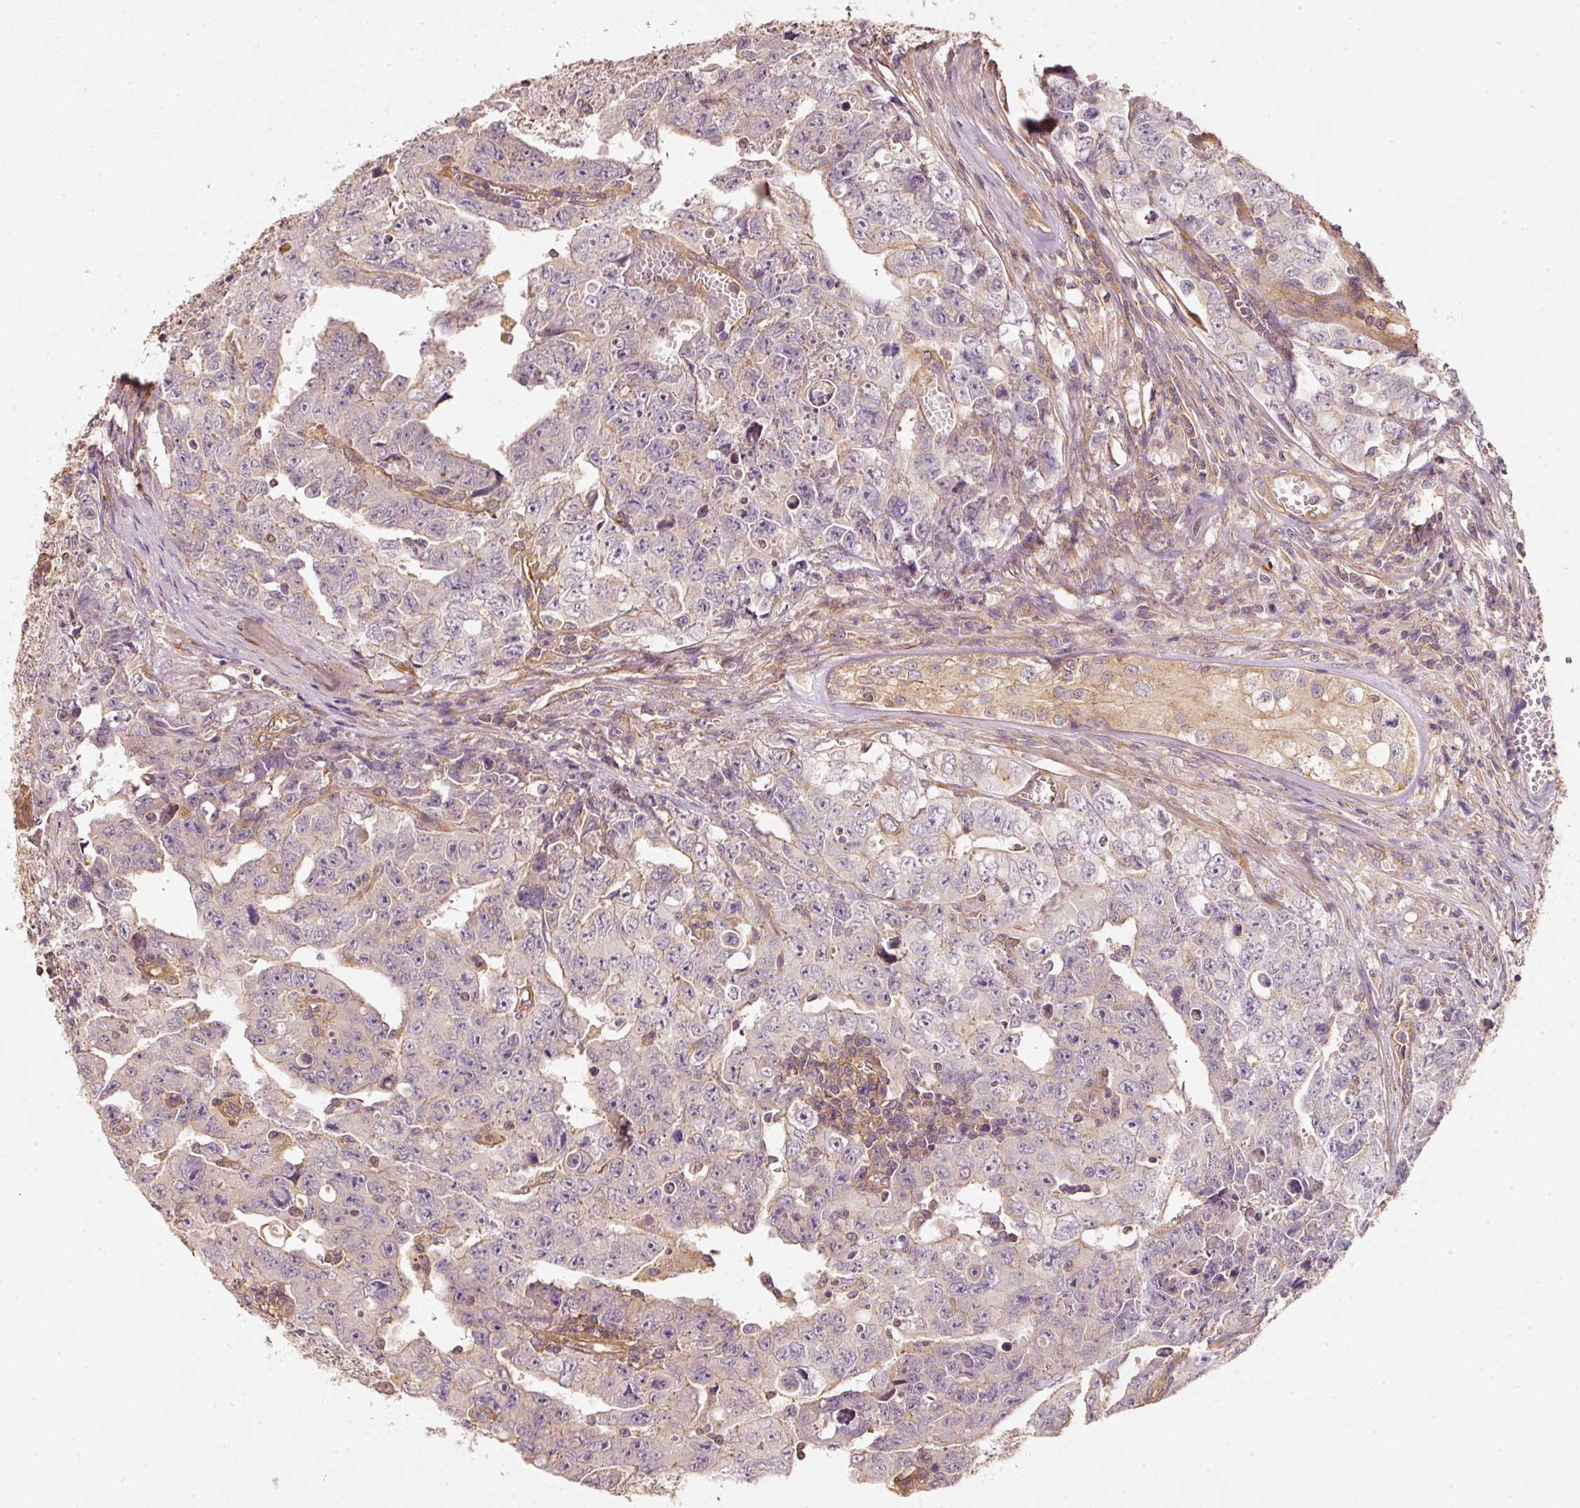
{"staining": {"intensity": "negative", "quantity": "none", "location": "none"}, "tissue": "testis cancer", "cell_type": "Tumor cells", "image_type": "cancer", "snomed": [{"axis": "morphology", "description": "Carcinoma, Embryonal, NOS"}, {"axis": "topography", "description": "Testis"}], "caption": "There is no significant staining in tumor cells of embryonal carcinoma (testis). (Stains: DAB immunohistochemistry (IHC) with hematoxylin counter stain, Microscopy: brightfield microscopy at high magnification).", "gene": "CEP95", "patient": {"sex": "male", "age": 24}}